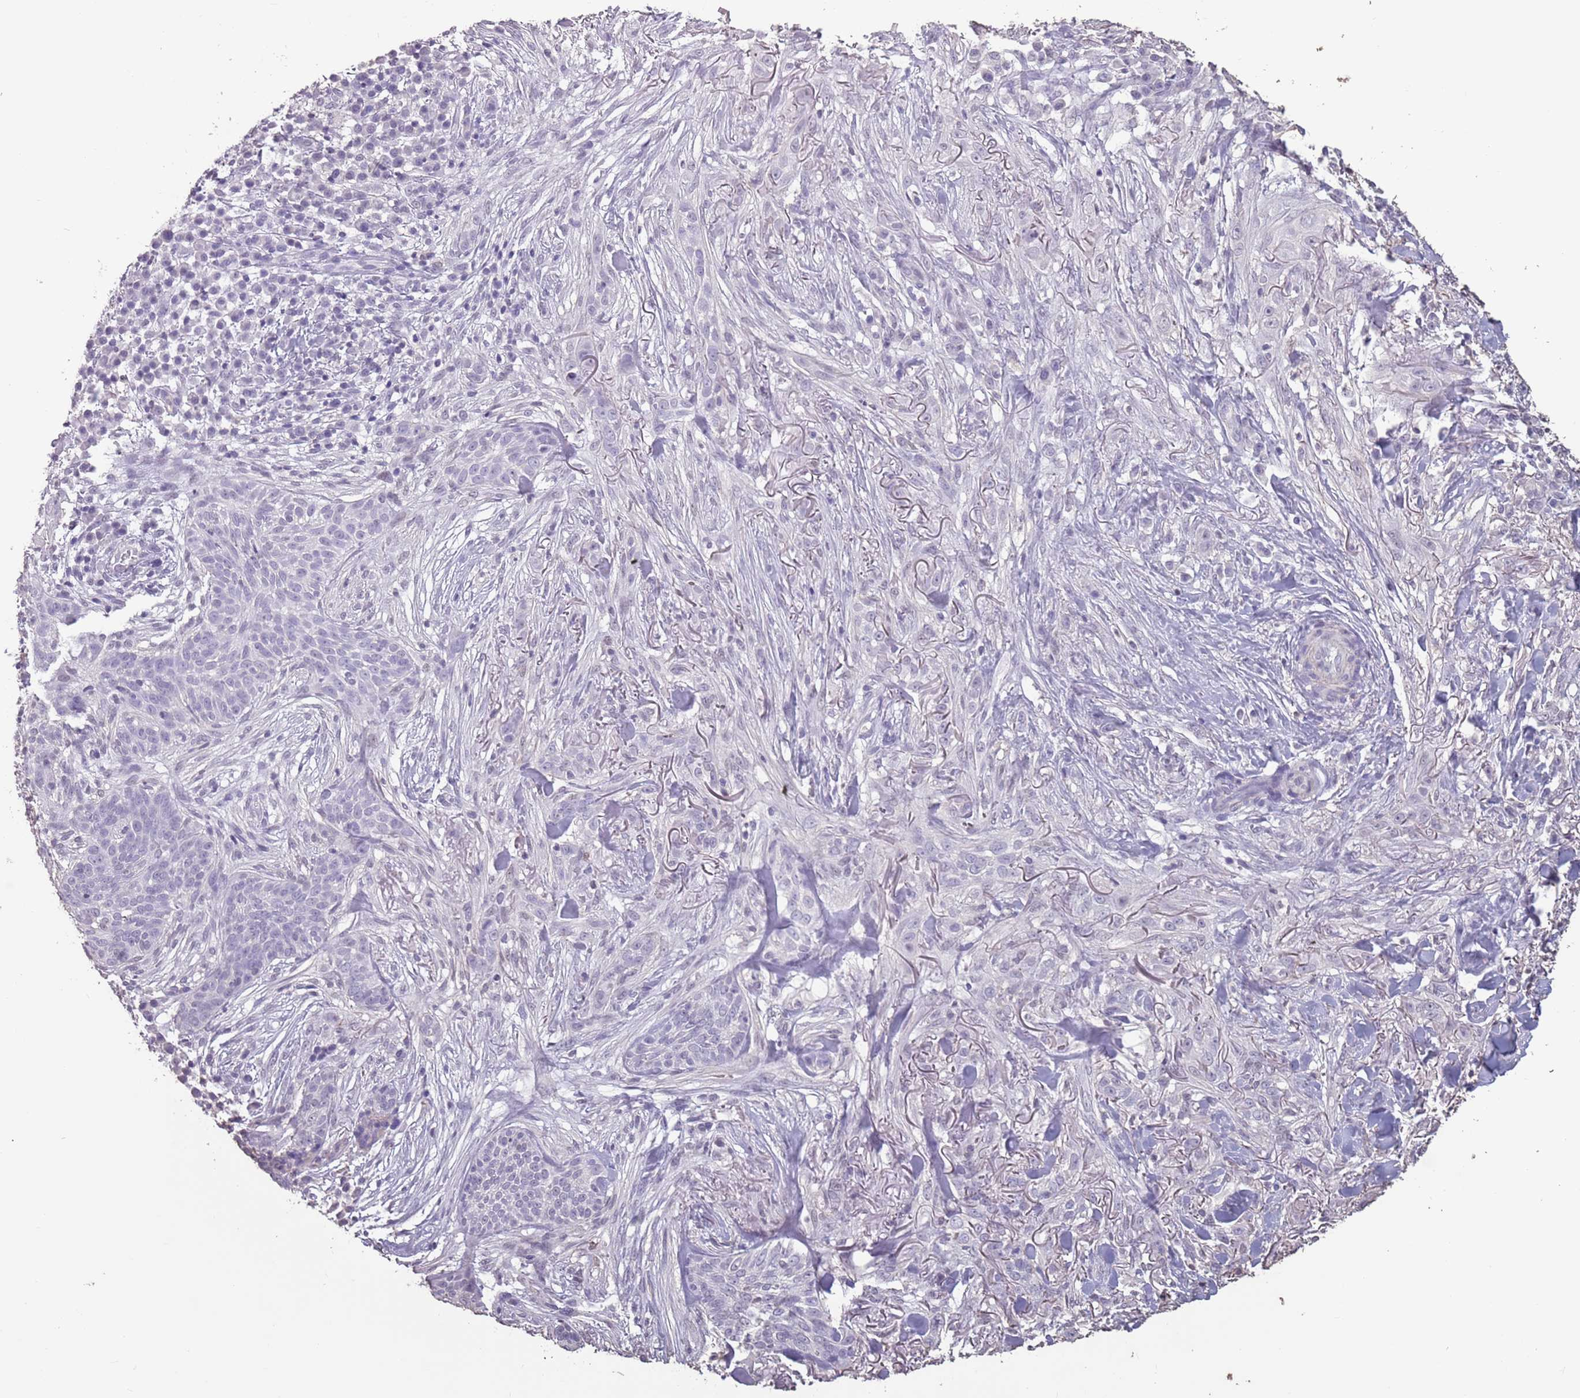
{"staining": {"intensity": "negative", "quantity": "none", "location": "none"}, "tissue": "skin cancer", "cell_type": "Tumor cells", "image_type": "cancer", "snomed": [{"axis": "morphology", "description": "Basal cell carcinoma"}, {"axis": "topography", "description": "Skin"}], "caption": "Photomicrograph shows no protein positivity in tumor cells of skin basal cell carcinoma tissue.", "gene": "SUN5", "patient": {"sex": "male", "age": 72}}